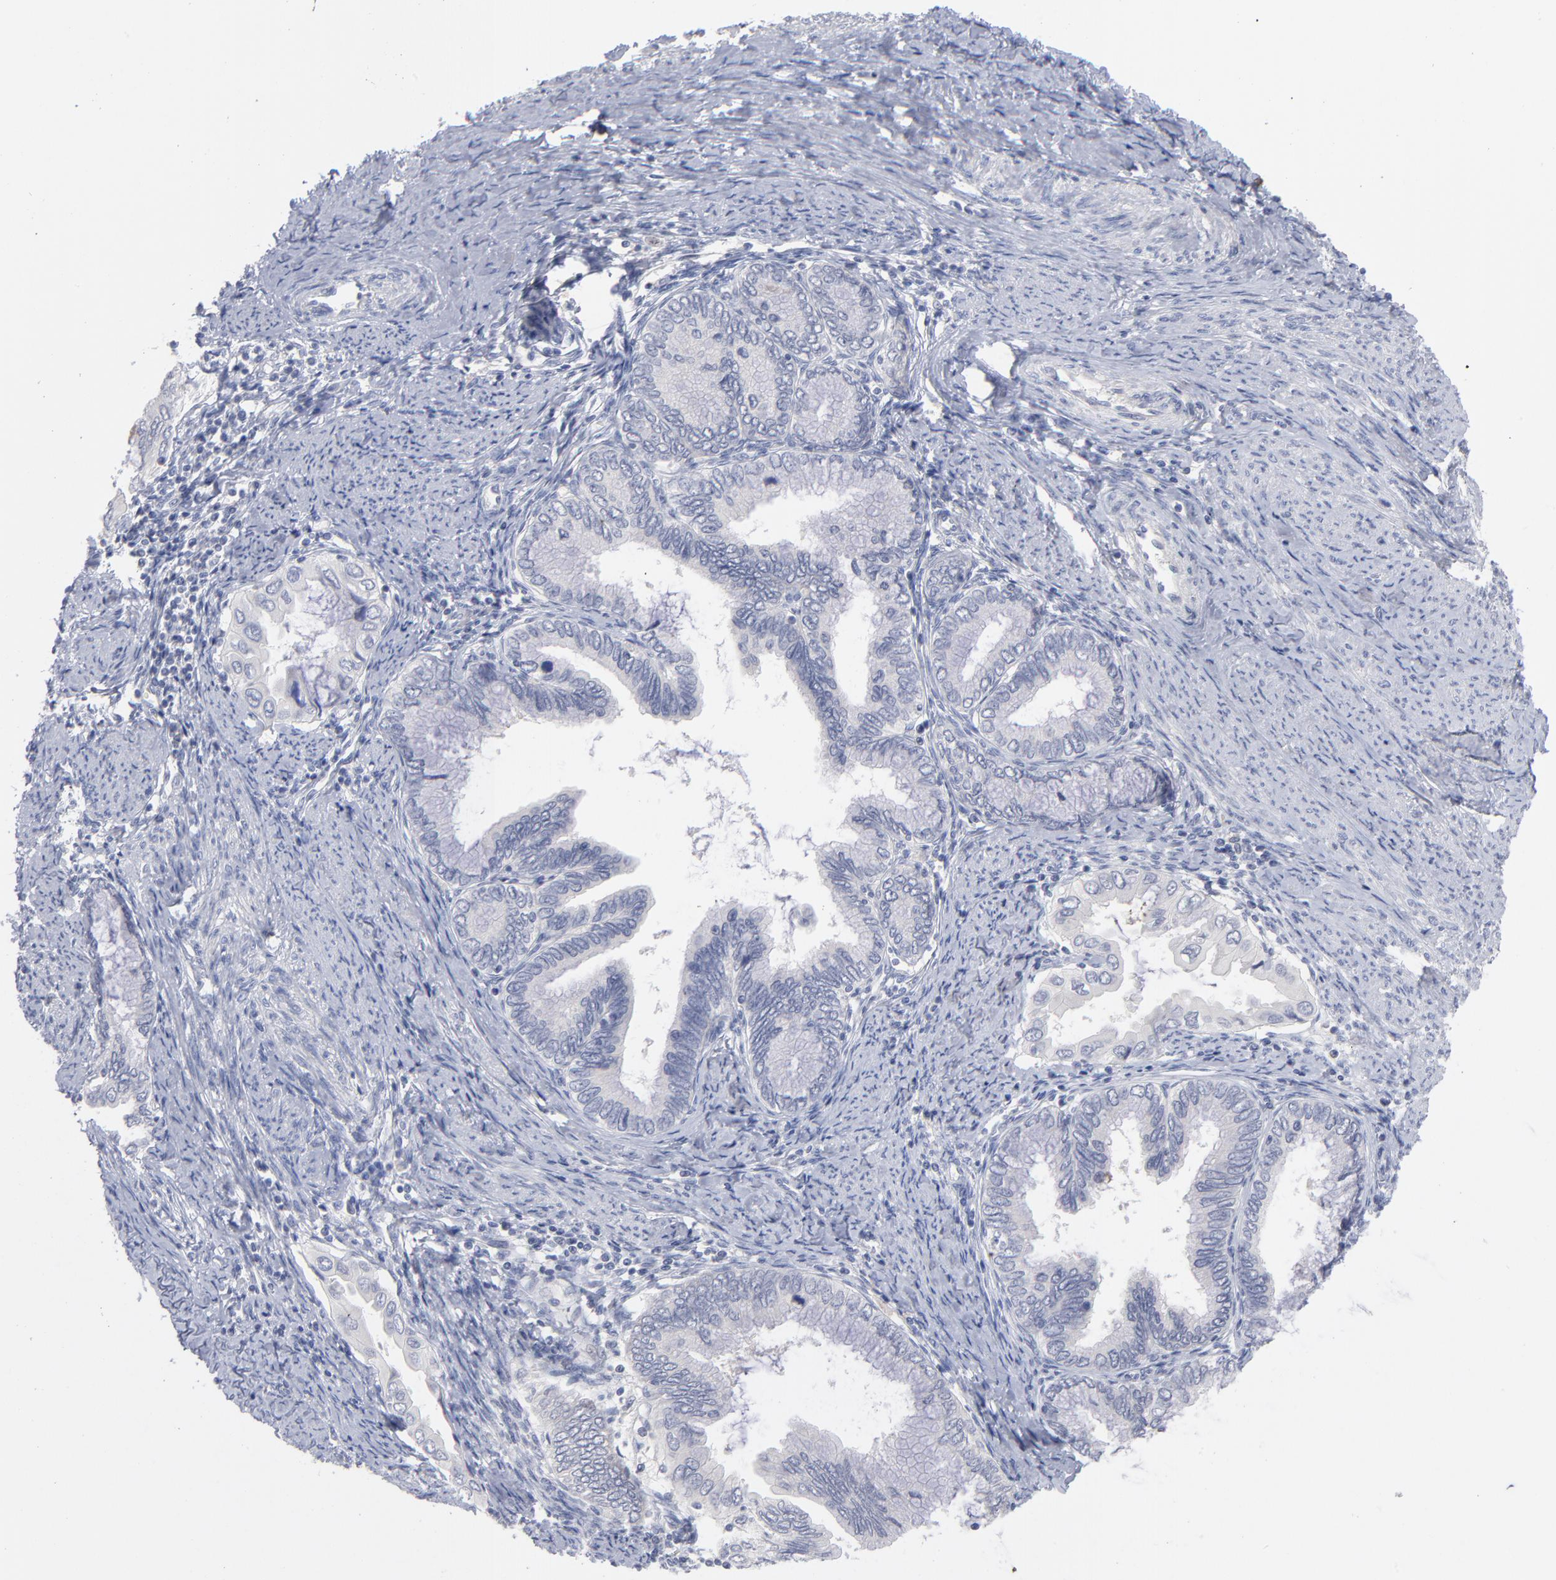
{"staining": {"intensity": "negative", "quantity": "none", "location": "none"}, "tissue": "cervical cancer", "cell_type": "Tumor cells", "image_type": "cancer", "snomed": [{"axis": "morphology", "description": "Adenocarcinoma, NOS"}, {"axis": "topography", "description": "Cervix"}], "caption": "The immunohistochemistry (IHC) image has no significant expression in tumor cells of cervical adenocarcinoma tissue. (Stains: DAB (3,3'-diaminobenzidine) immunohistochemistry (IHC) with hematoxylin counter stain, Microscopy: brightfield microscopy at high magnification).", "gene": "RPS24", "patient": {"sex": "female", "age": 49}}